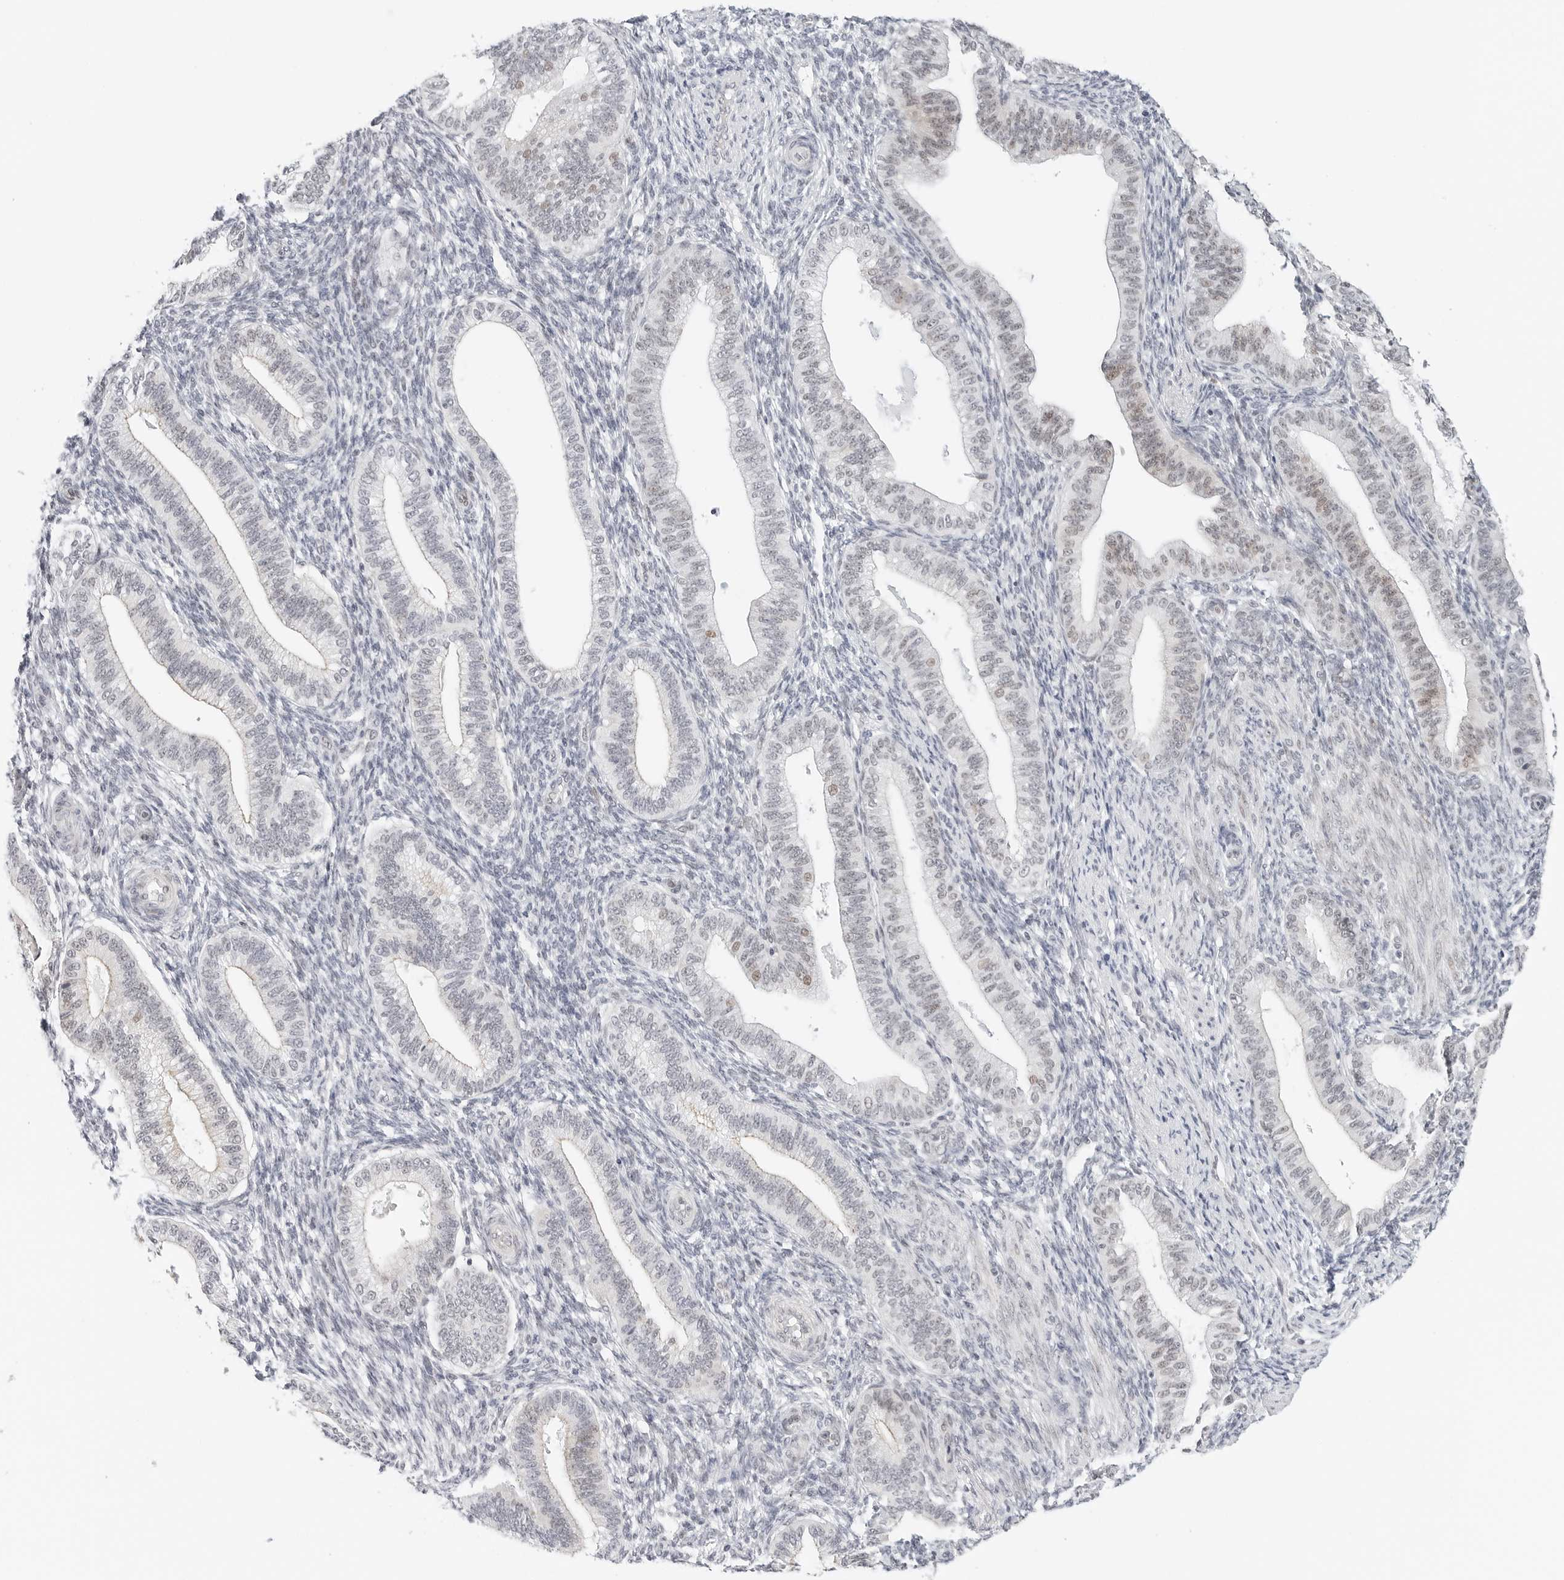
{"staining": {"intensity": "negative", "quantity": "none", "location": "none"}, "tissue": "endometrium", "cell_type": "Cells in endometrial stroma", "image_type": "normal", "snomed": [{"axis": "morphology", "description": "Normal tissue, NOS"}, {"axis": "topography", "description": "Endometrium"}], "caption": "Photomicrograph shows no significant protein positivity in cells in endometrial stroma of benign endometrium. (DAB immunohistochemistry visualized using brightfield microscopy, high magnification).", "gene": "TSEN2", "patient": {"sex": "female", "age": 39}}